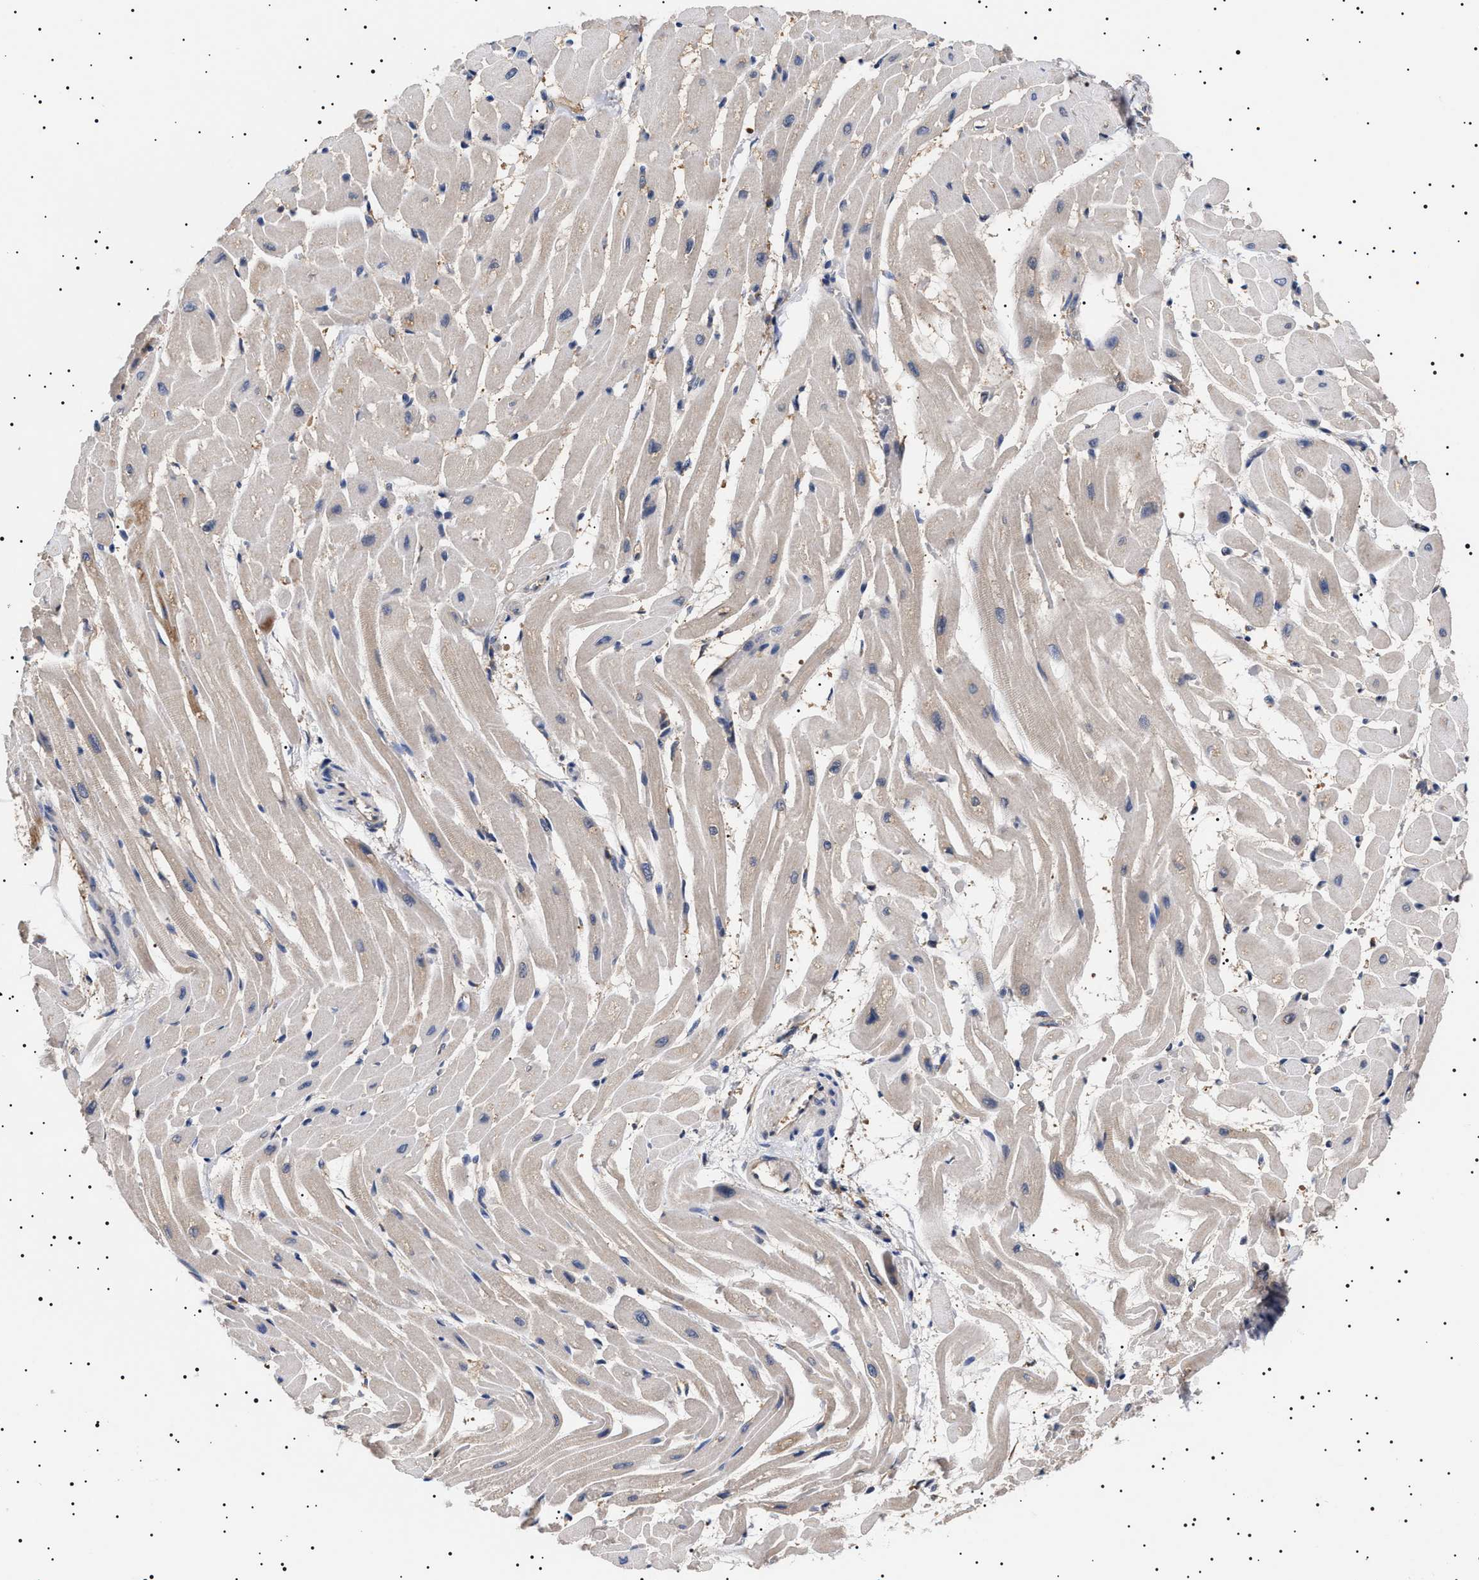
{"staining": {"intensity": "weak", "quantity": "25%-75%", "location": "cytoplasmic/membranous"}, "tissue": "heart muscle", "cell_type": "Cardiomyocytes", "image_type": "normal", "snomed": [{"axis": "morphology", "description": "Normal tissue, NOS"}, {"axis": "topography", "description": "Heart"}], "caption": "Approximately 25%-75% of cardiomyocytes in unremarkable human heart muscle exhibit weak cytoplasmic/membranous protein staining as visualized by brown immunohistochemical staining.", "gene": "KRBA1", "patient": {"sex": "male", "age": 45}}